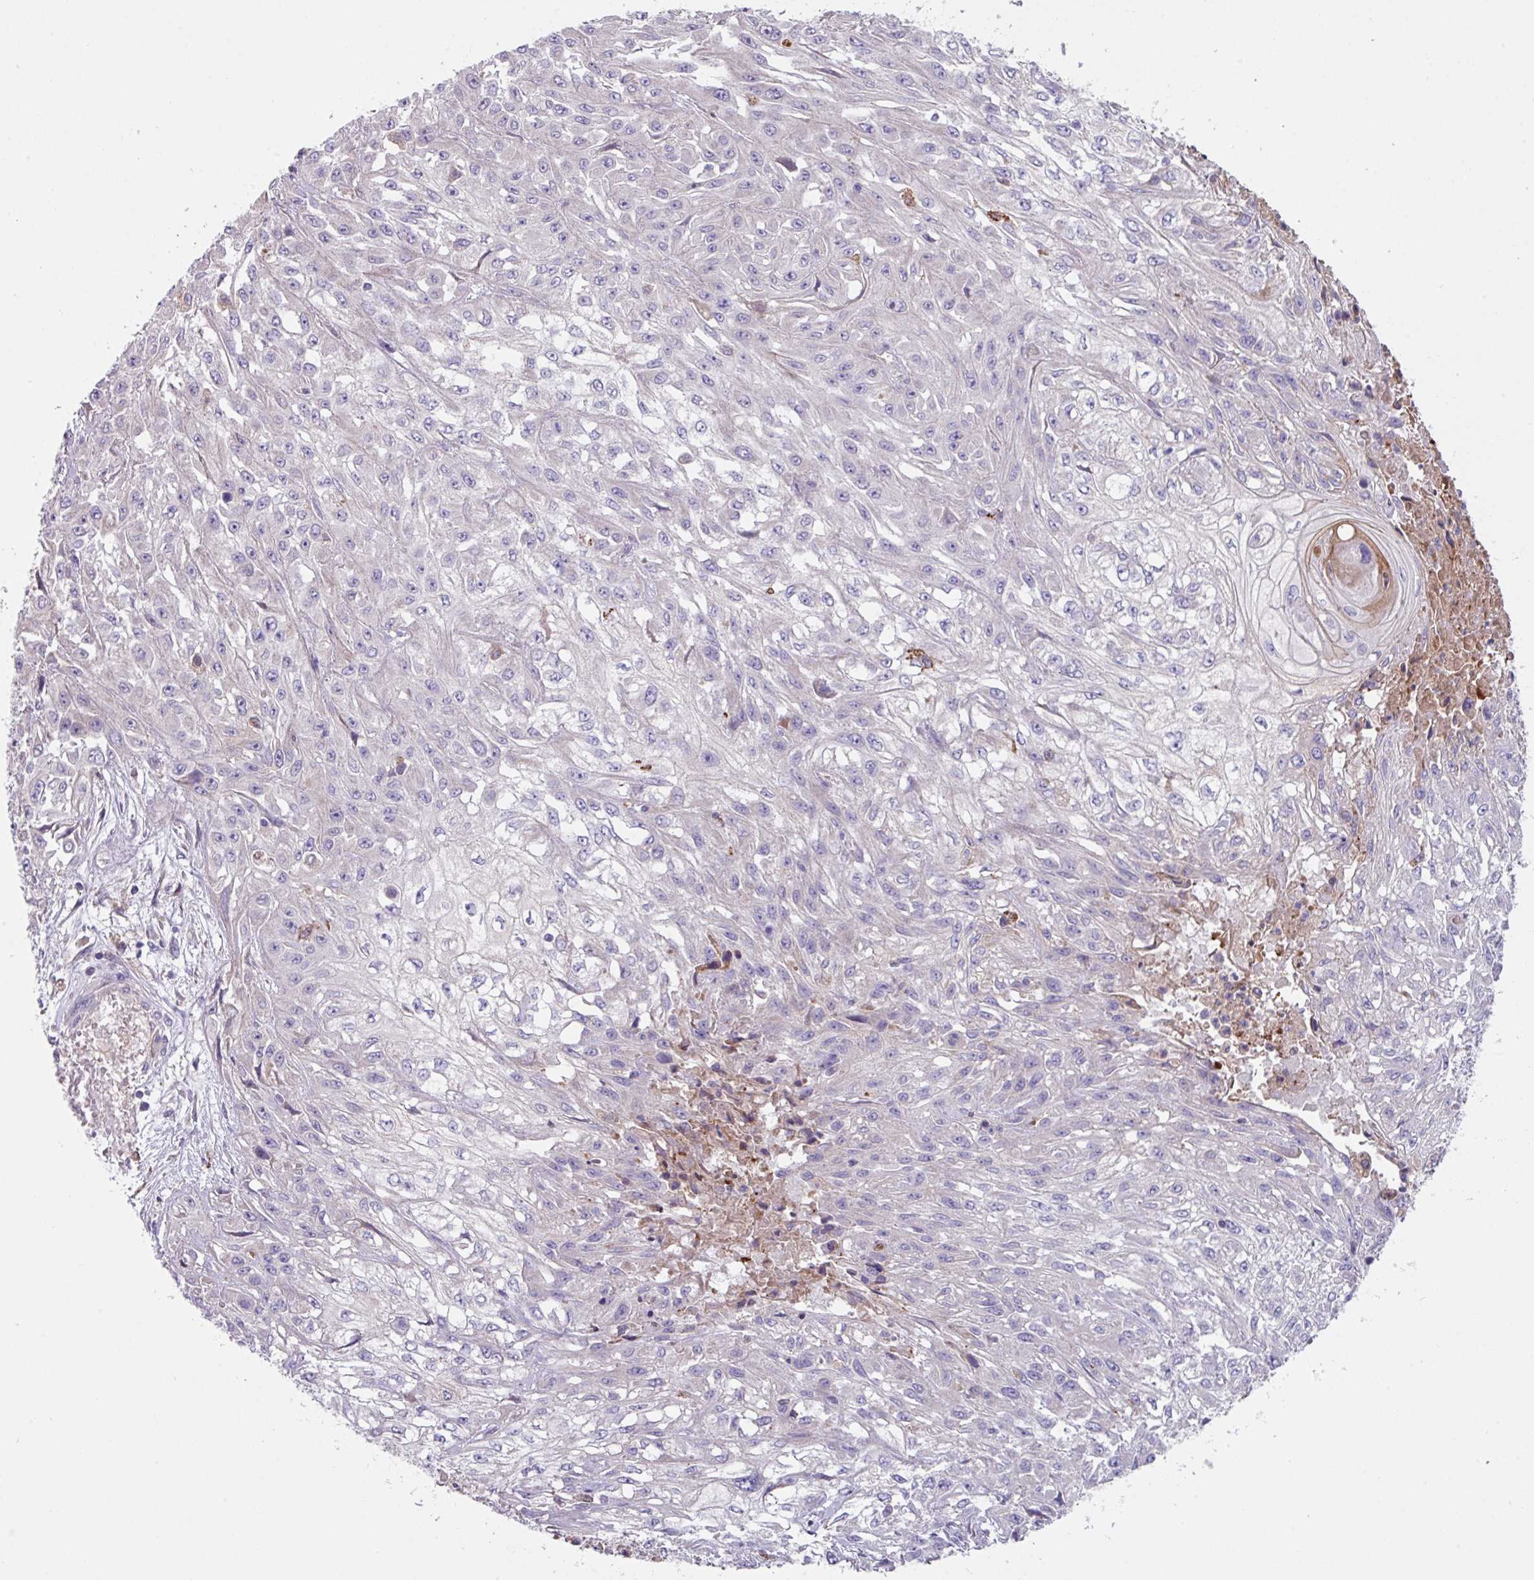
{"staining": {"intensity": "negative", "quantity": "none", "location": "none"}, "tissue": "skin cancer", "cell_type": "Tumor cells", "image_type": "cancer", "snomed": [{"axis": "morphology", "description": "Squamous cell carcinoma, NOS"}, {"axis": "morphology", "description": "Squamous cell carcinoma, metastatic, NOS"}, {"axis": "topography", "description": "Skin"}, {"axis": "topography", "description": "Lymph node"}], "caption": "Micrograph shows no significant protein expression in tumor cells of skin cancer.", "gene": "IQCJ", "patient": {"sex": "male", "age": 75}}